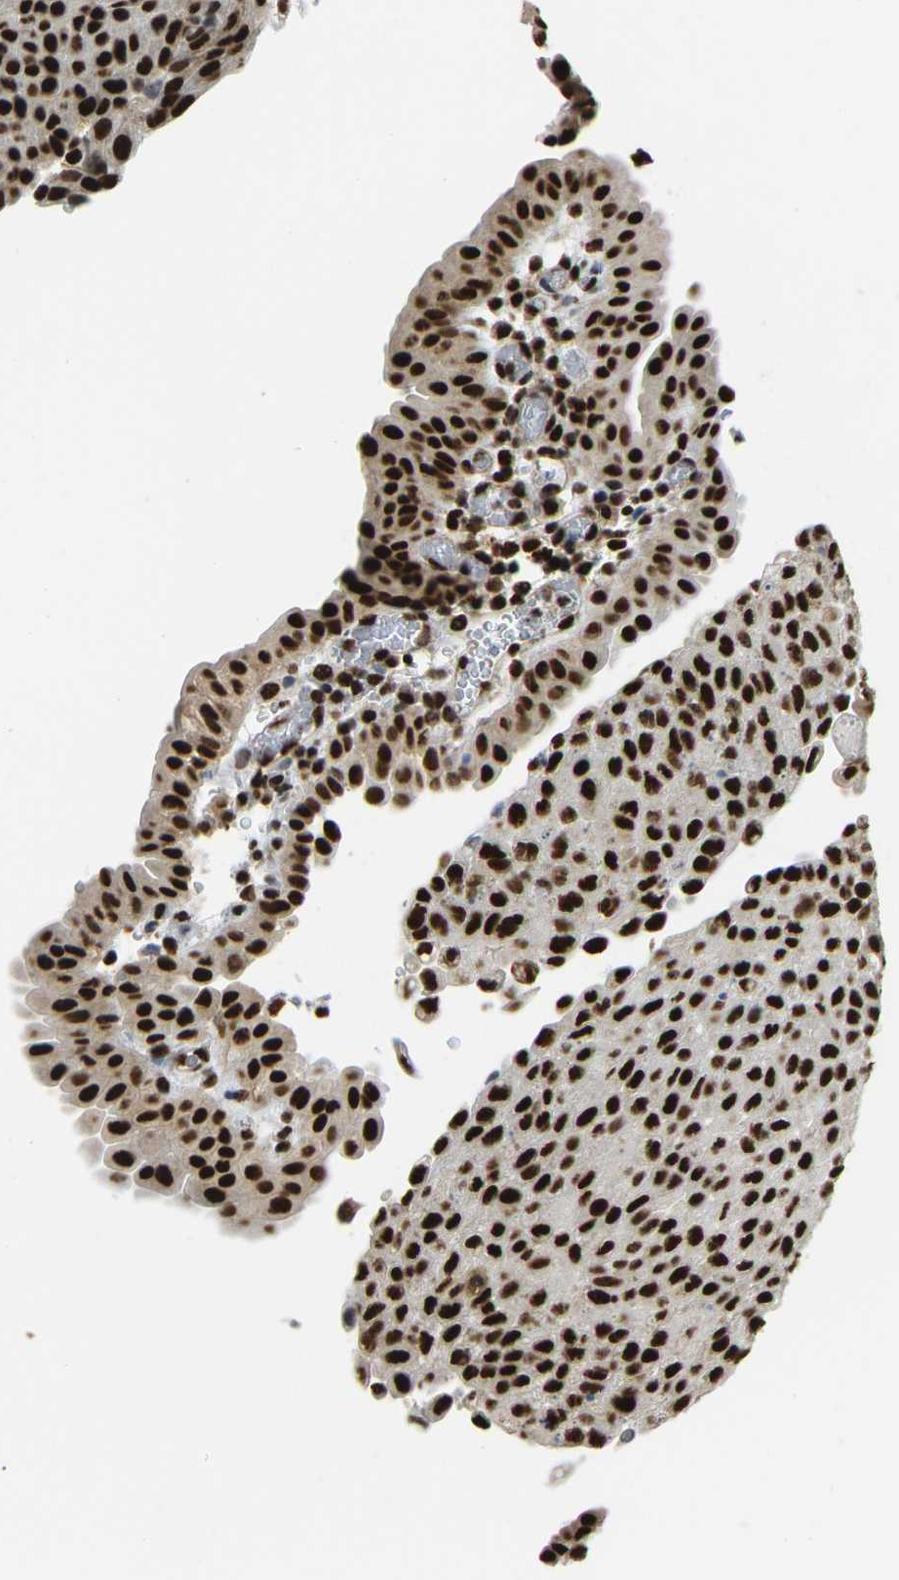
{"staining": {"intensity": "strong", "quantity": ">75%", "location": "nuclear"}, "tissue": "urothelial cancer", "cell_type": "Tumor cells", "image_type": "cancer", "snomed": [{"axis": "morphology", "description": "Urothelial carcinoma, Low grade"}, {"axis": "morphology", "description": "Urothelial carcinoma, High grade"}, {"axis": "topography", "description": "Urinary bladder"}], "caption": "Immunohistochemistry of low-grade urothelial carcinoma shows high levels of strong nuclear staining in about >75% of tumor cells. The staining was performed using DAB, with brown indicating positive protein expression. Nuclei are stained blue with hematoxylin.", "gene": "ZSCAN20", "patient": {"sex": "male", "age": 35}}